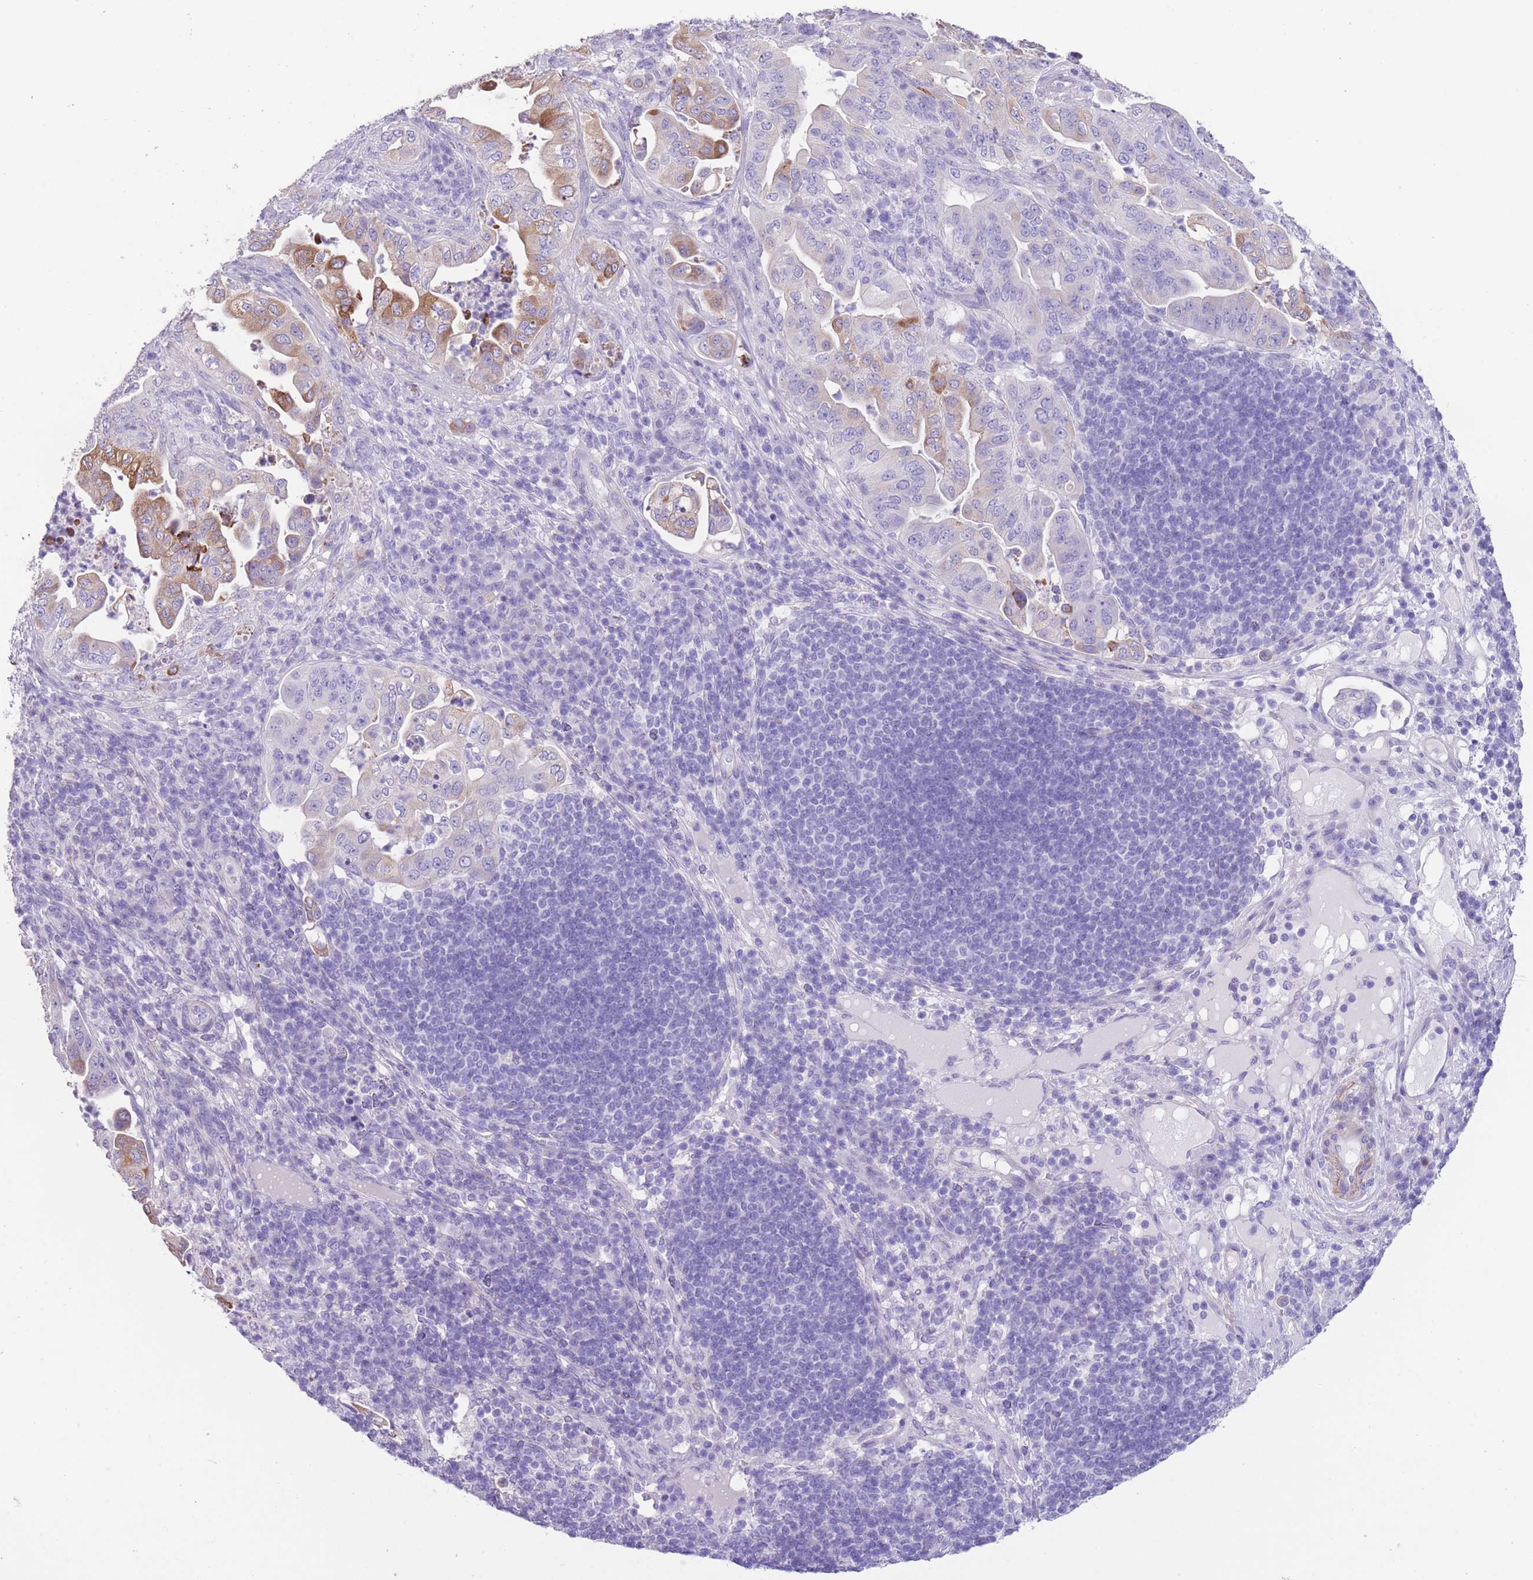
{"staining": {"intensity": "moderate", "quantity": "<25%", "location": "cytoplasmic/membranous"}, "tissue": "pancreatic cancer", "cell_type": "Tumor cells", "image_type": "cancer", "snomed": [{"axis": "morphology", "description": "Adenocarcinoma, NOS"}, {"axis": "topography", "description": "Pancreas"}], "caption": "Tumor cells display moderate cytoplasmic/membranous expression in about <25% of cells in adenocarcinoma (pancreatic).", "gene": "RAI2", "patient": {"sex": "female", "age": 63}}